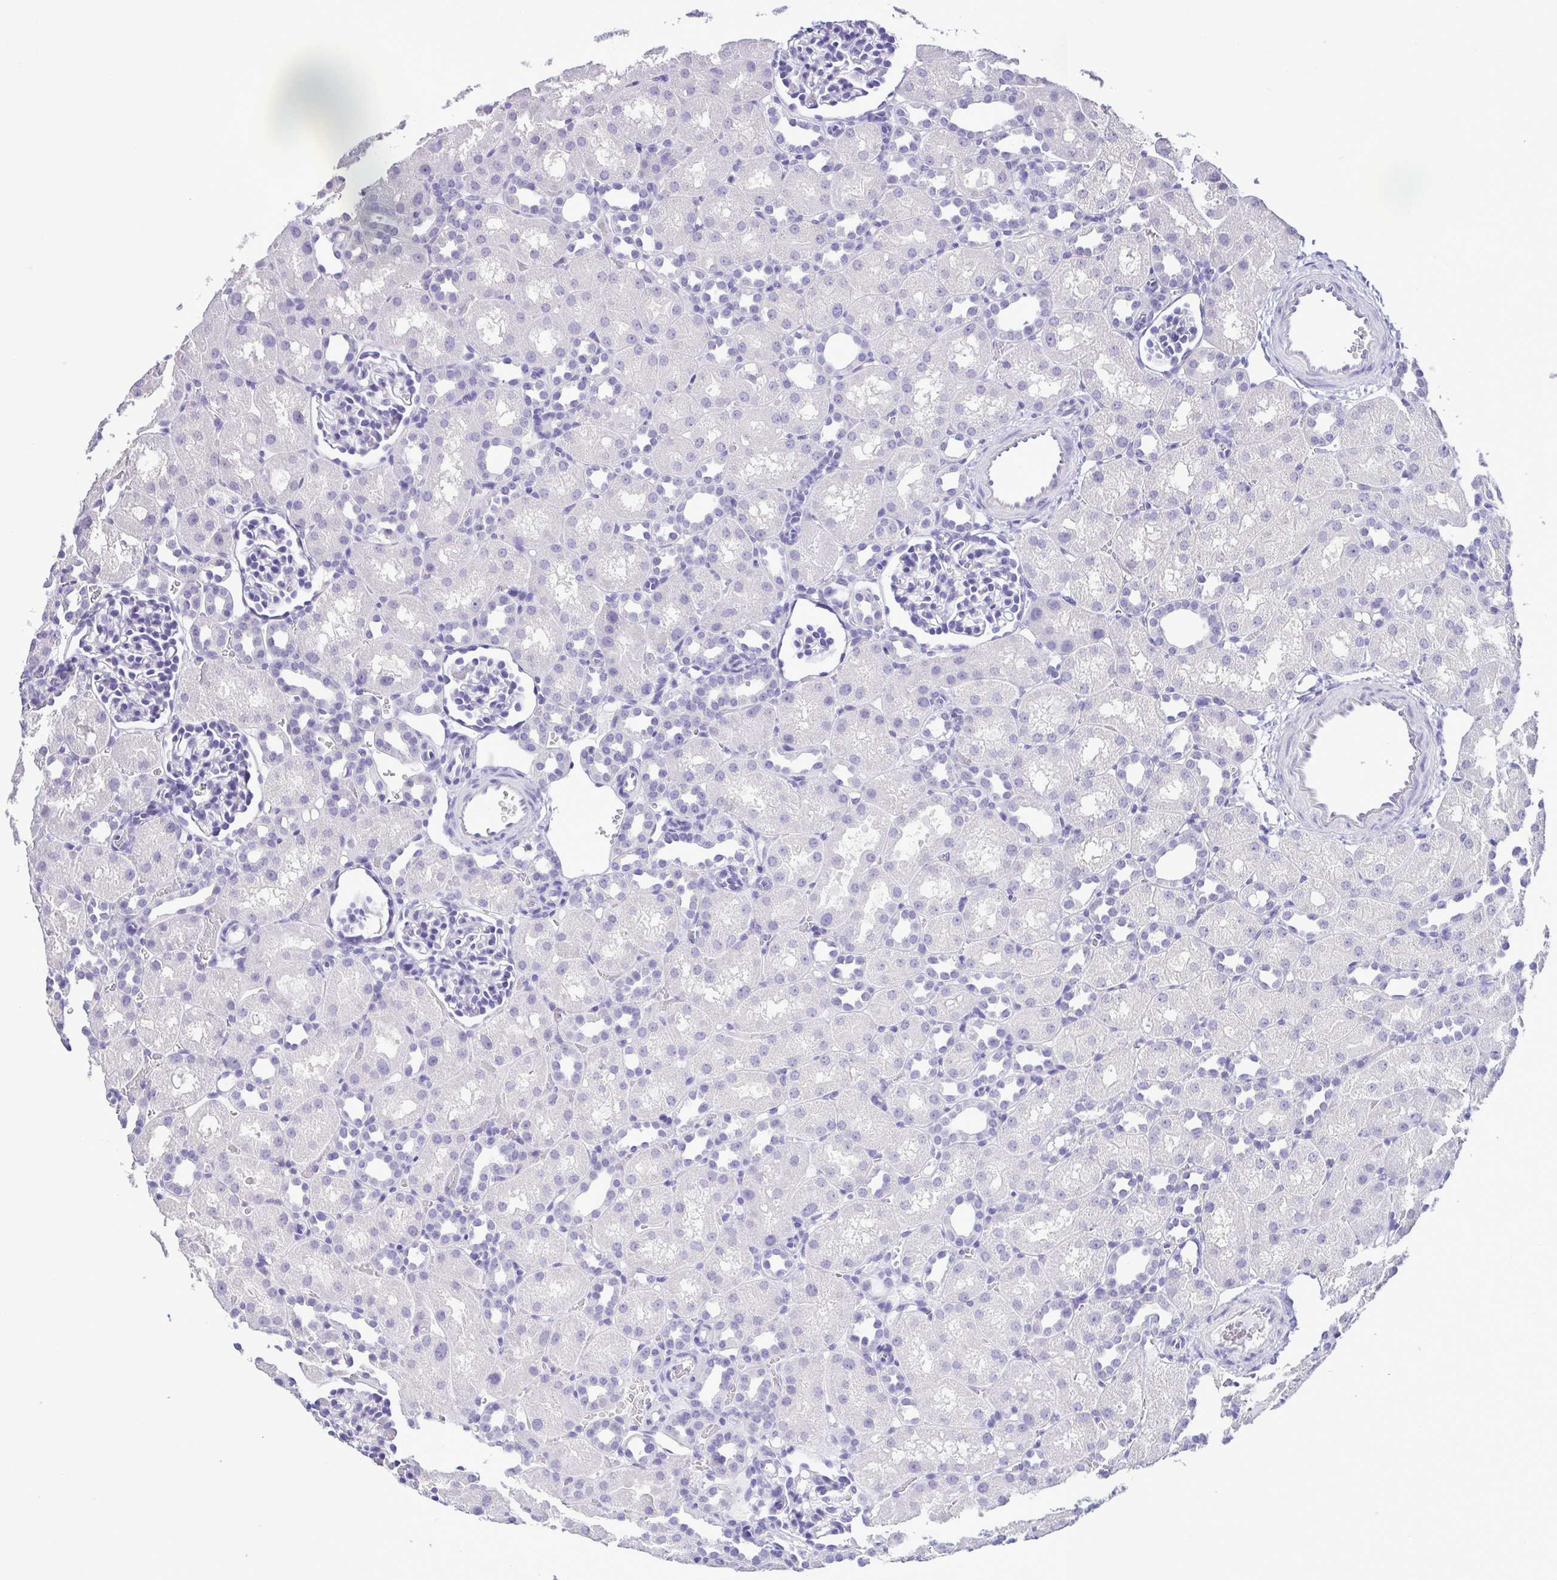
{"staining": {"intensity": "negative", "quantity": "none", "location": "none"}, "tissue": "kidney", "cell_type": "Cells in glomeruli", "image_type": "normal", "snomed": [{"axis": "morphology", "description": "Normal tissue, NOS"}, {"axis": "topography", "description": "Kidney"}], "caption": "Kidney stained for a protein using IHC exhibits no positivity cells in glomeruli.", "gene": "CBY2", "patient": {"sex": "male", "age": 1}}